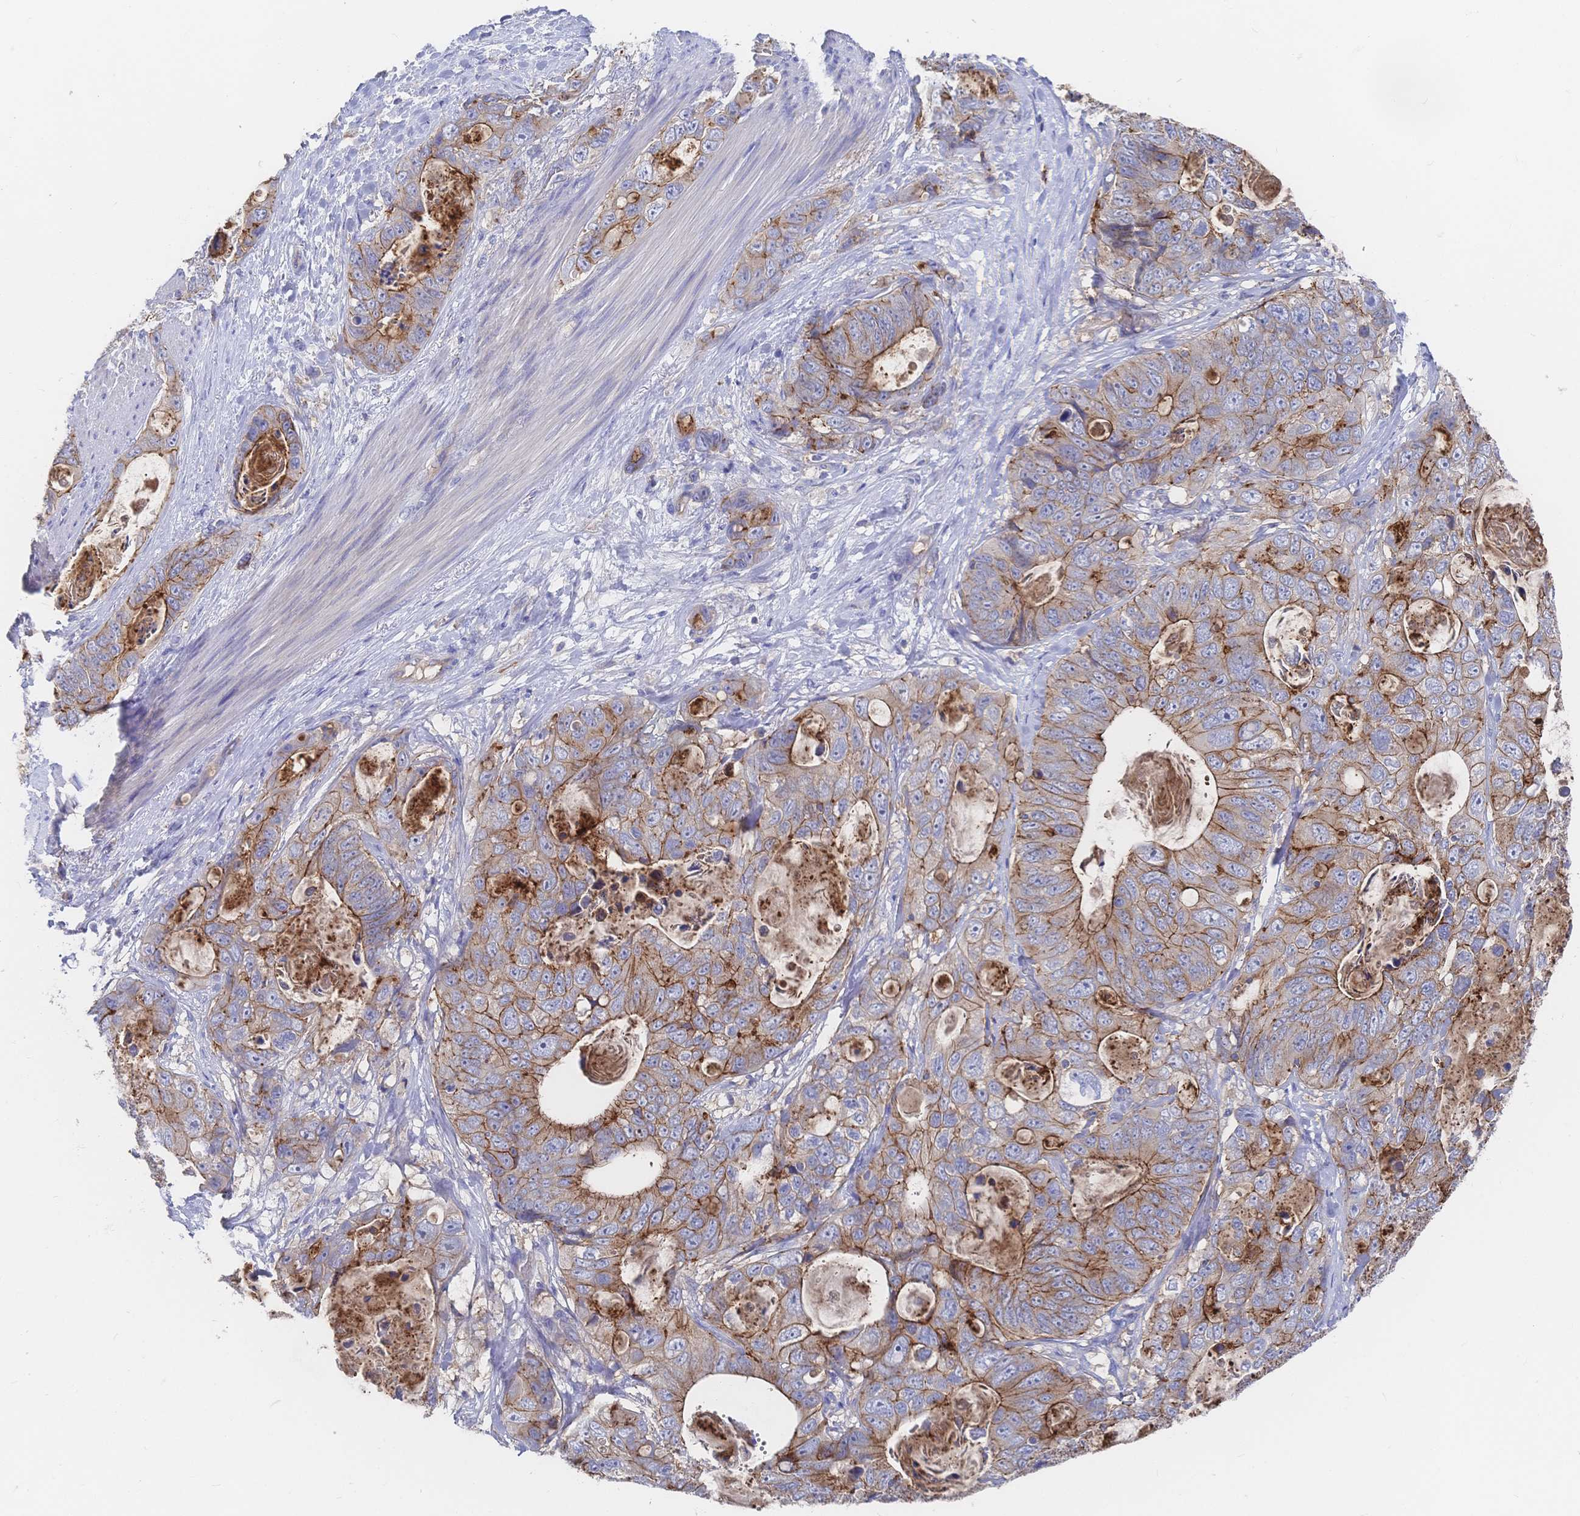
{"staining": {"intensity": "moderate", "quantity": ">75%", "location": "cytoplasmic/membranous"}, "tissue": "stomach cancer", "cell_type": "Tumor cells", "image_type": "cancer", "snomed": [{"axis": "morphology", "description": "Normal tissue, NOS"}, {"axis": "morphology", "description": "Adenocarcinoma, NOS"}, {"axis": "topography", "description": "Stomach"}], "caption": "High-power microscopy captured an immunohistochemistry micrograph of stomach adenocarcinoma, revealing moderate cytoplasmic/membranous staining in approximately >75% of tumor cells.", "gene": "F11R", "patient": {"sex": "female", "age": 89}}